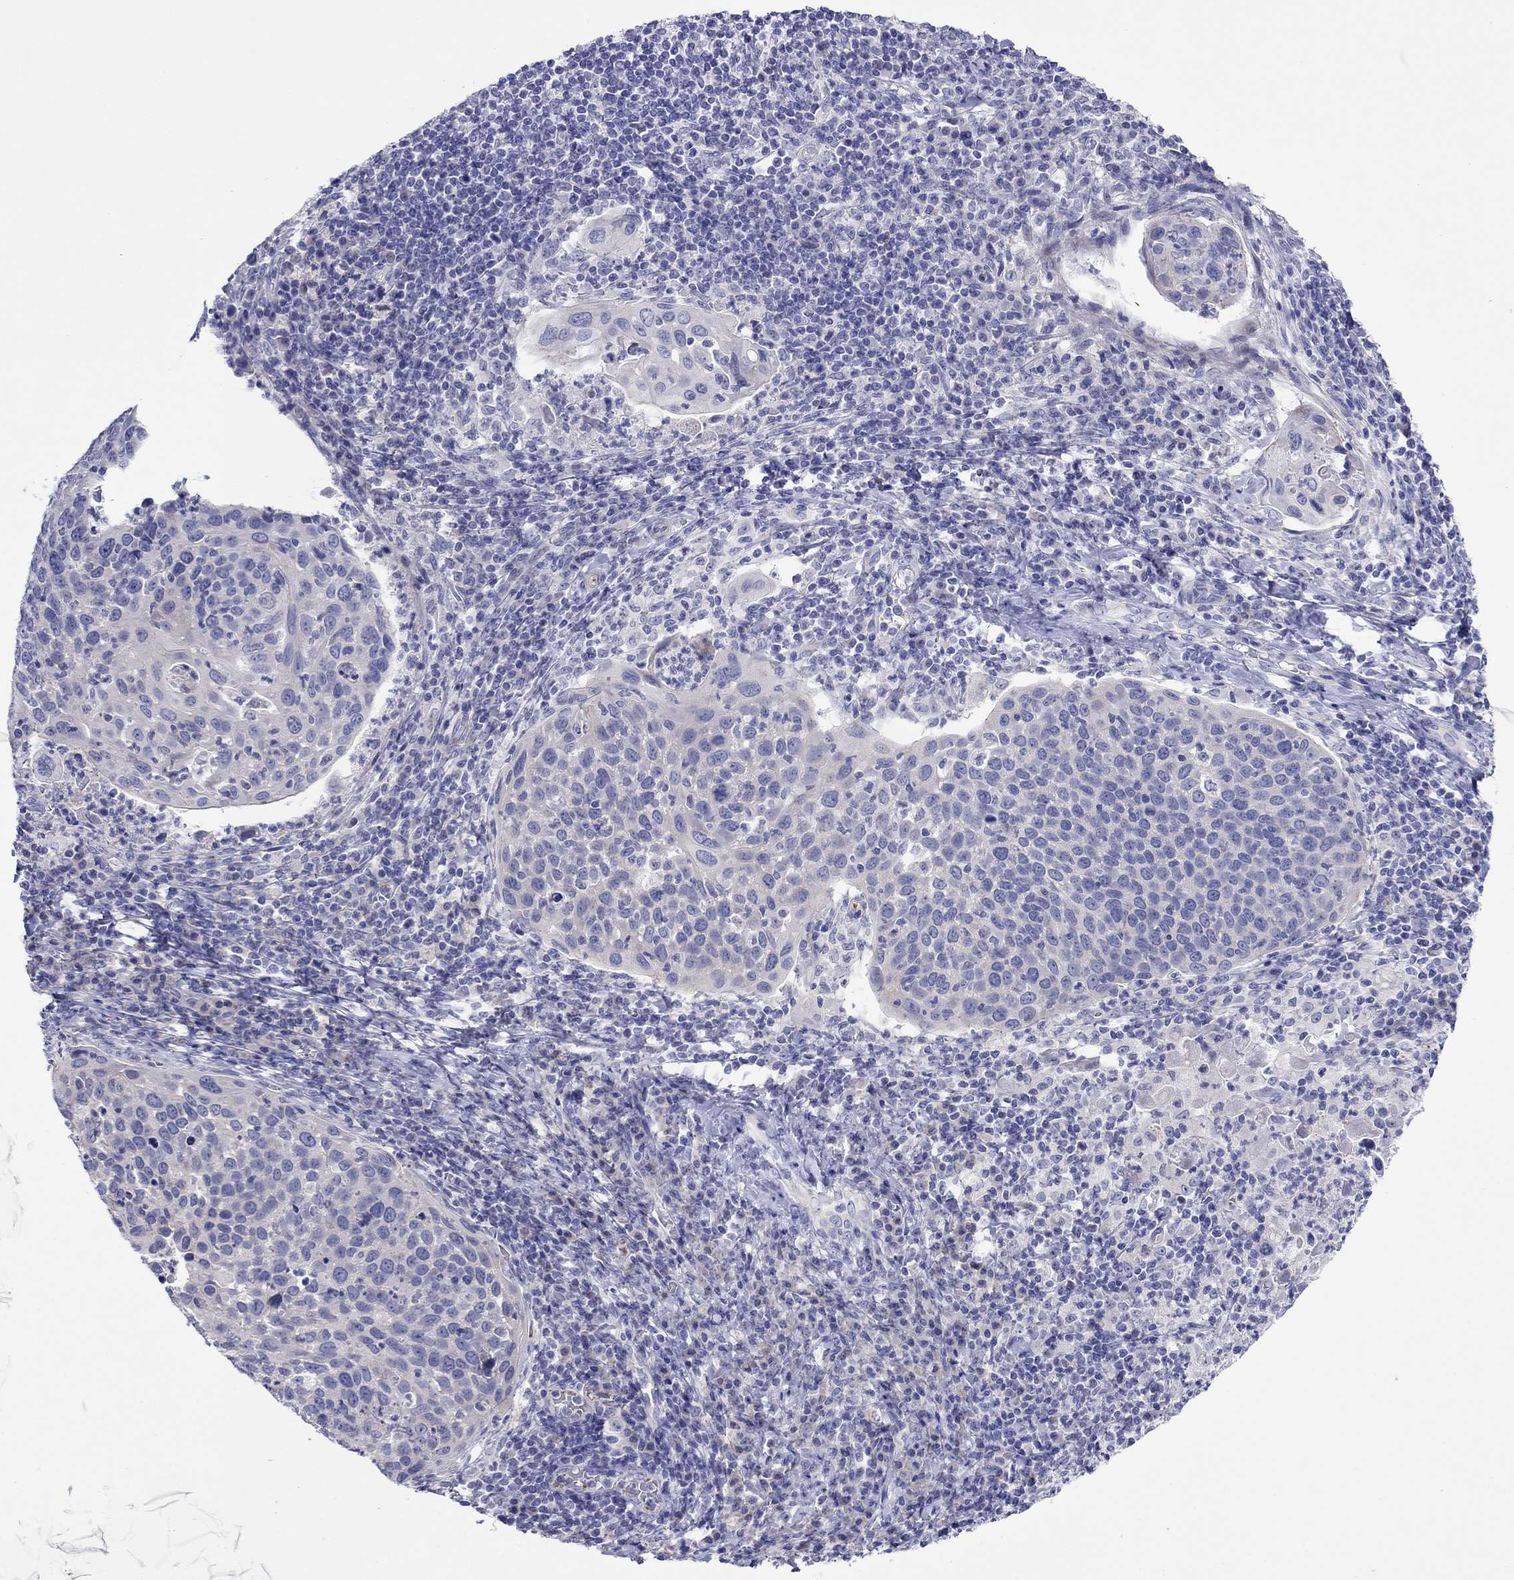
{"staining": {"intensity": "negative", "quantity": "none", "location": "none"}, "tissue": "cervical cancer", "cell_type": "Tumor cells", "image_type": "cancer", "snomed": [{"axis": "morphology", "description": "Squamous cell carcinoma, NOS"}, {"axis": "topography", "description": "Cervix"}], "caption": "IHC of human squamous cell carcinoma (cervical) demonstrates no expression in tumor cells.", "gene": "MGAT4C", "patient": {"sex": "female", "age": 54}}